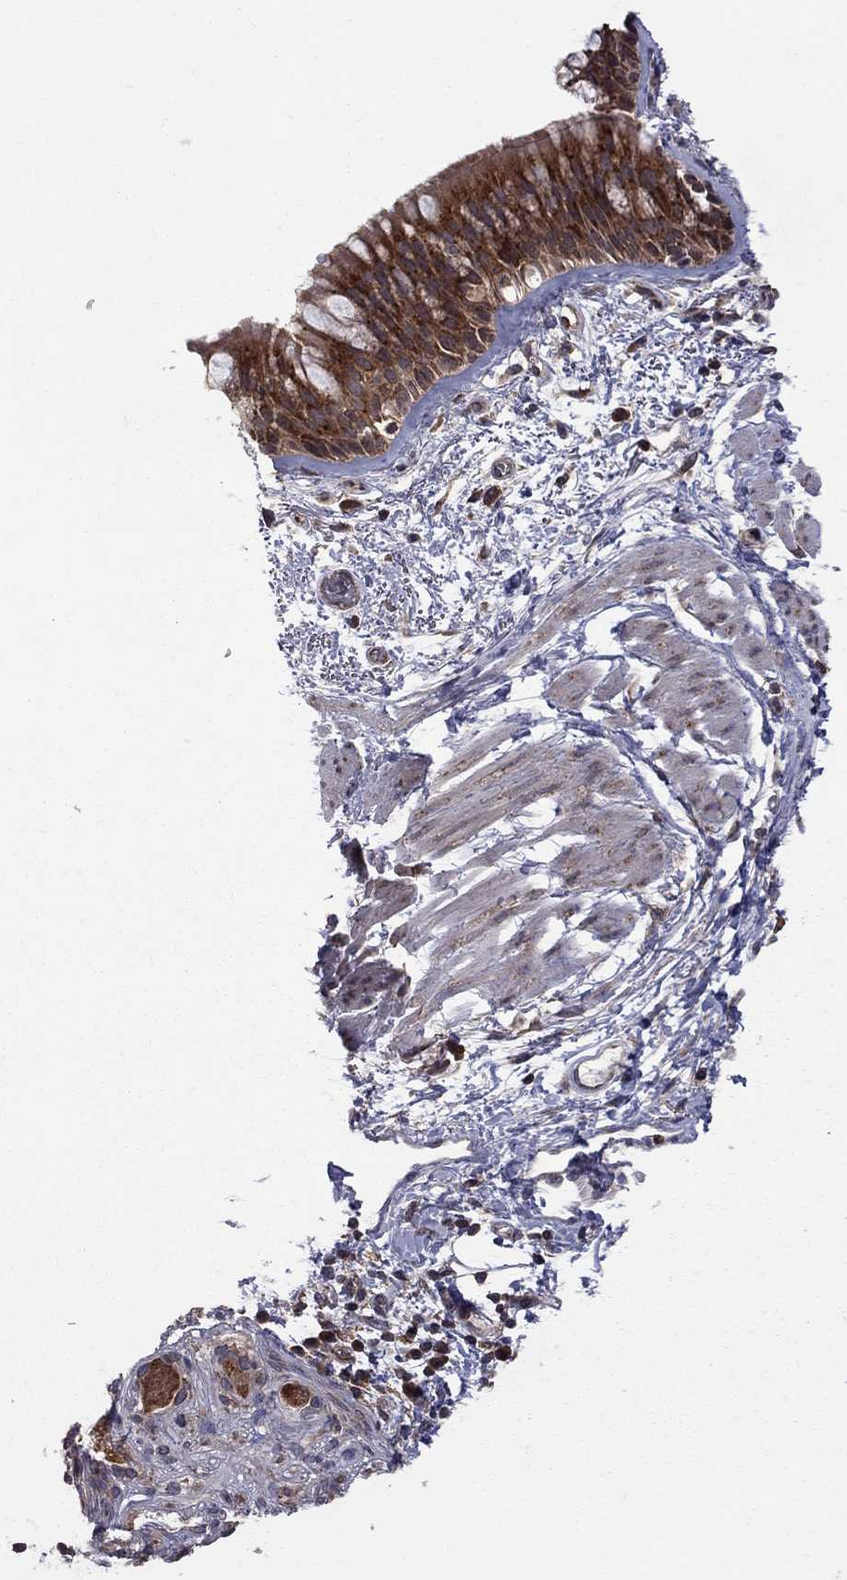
{"staining": {"intensity": "strong", "quantity": "25%-75%", "location": "cytoplasmic/membranous"}, "tissue": "bronchus", "cell_type": "Respiratory epithelial cells", "image_type": "normal", "snomed": [{"axis": "morphology", "description": "Normal tissue, NOS"}, {"axis": "topography", "description": "Bronchus"}, {"axis": "topography", "description": "Lung"}], "caption": "Strong cytoplasmic/membranous expression is present in about 25%-75% of respiratory epithelial cells in benign bronchus. Using DAB (brown) and hematoxylin (blue) stains, captured at high magnification using brightfield microscopy.", "gene": "NAA50", "patient": {"sex": "female", "age": 57}}